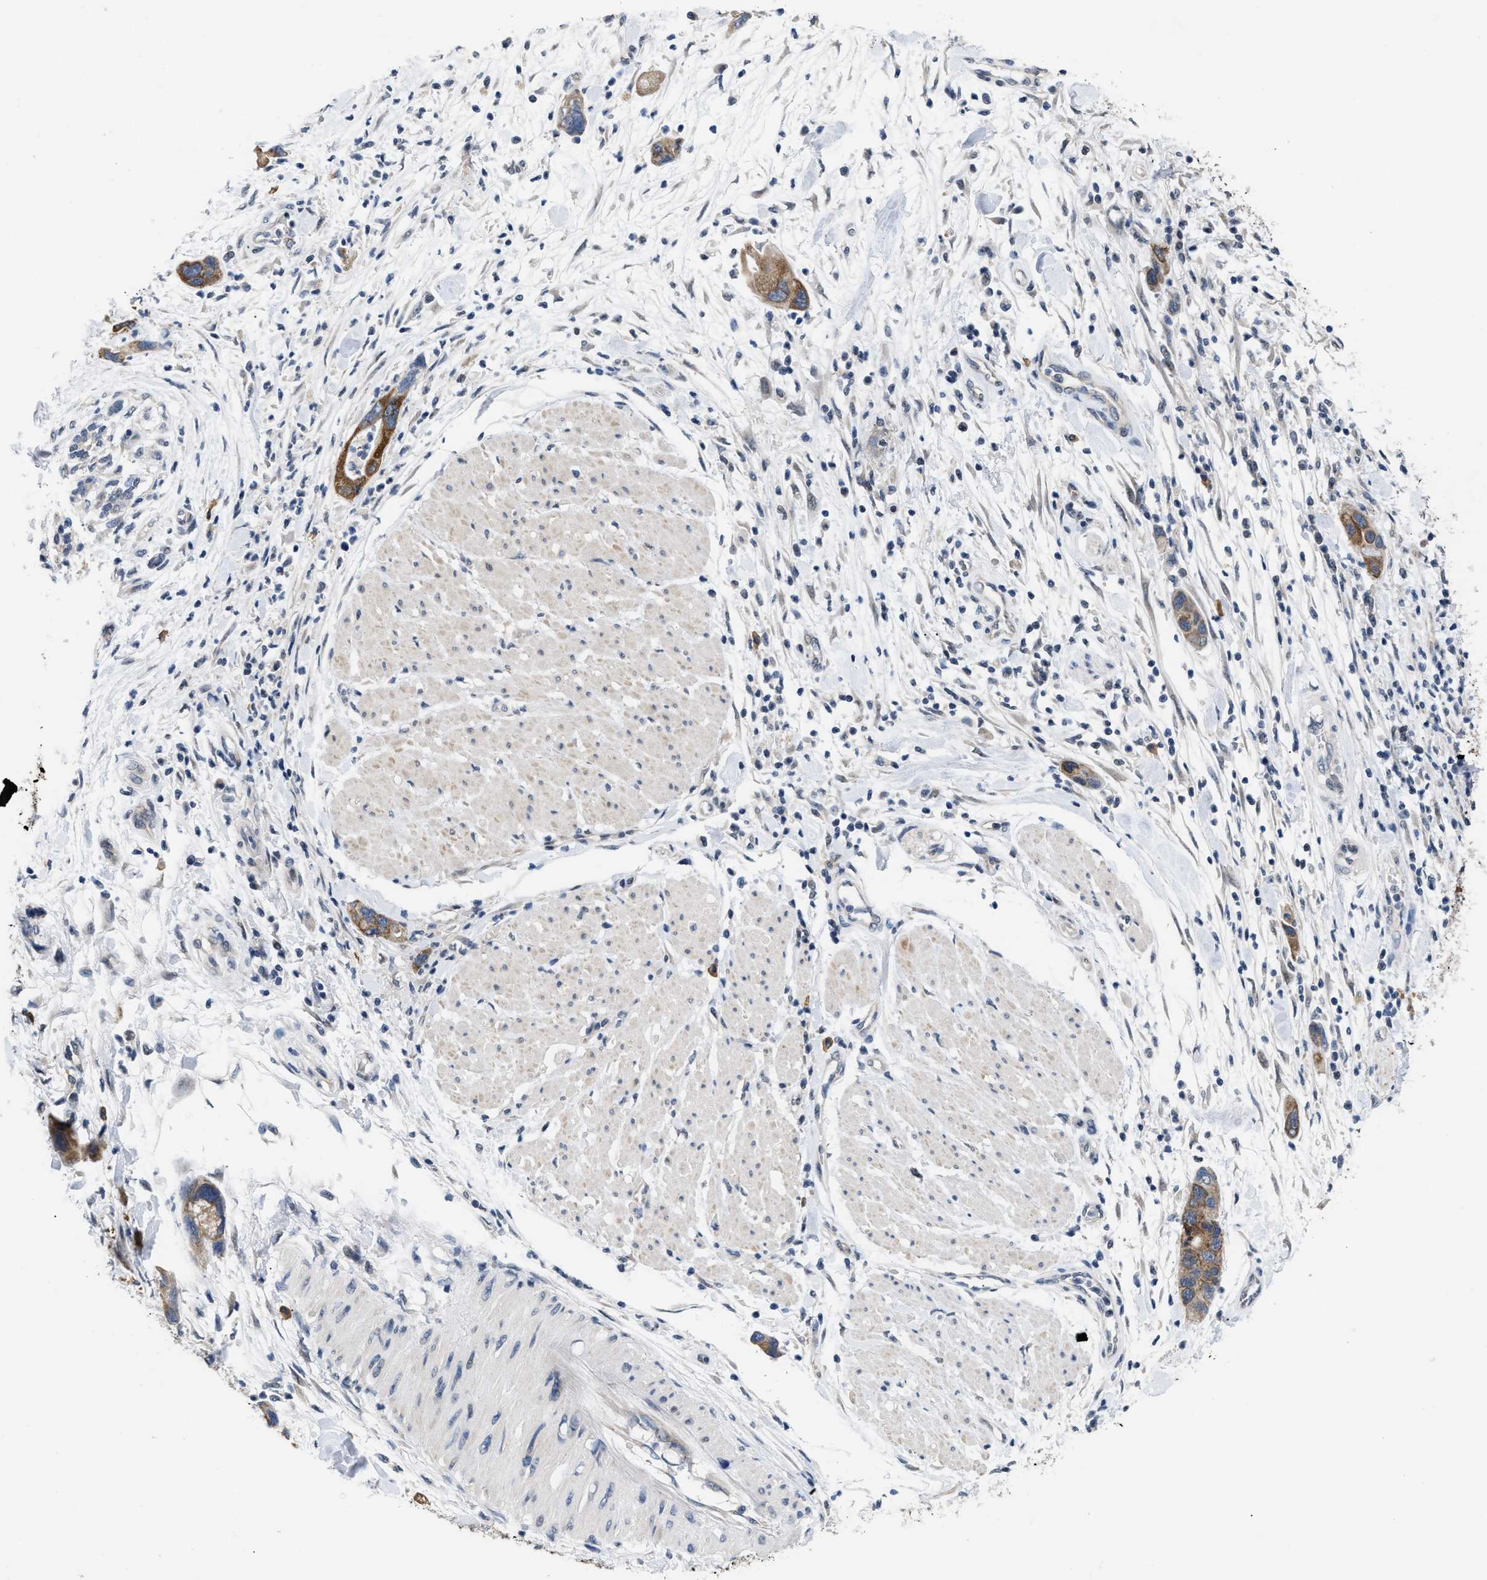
{"staining": {"intensity": "moderate", "quantity": ">75%", "location": "cytoplasmic/membranous"}, "tissue": "pancreatic cancer", "cell_type": "Tumor cells", "image_type": "cancer", "snomed": [{"axis": "morphology", "description": "Normal tissue, NOS"}, {"axis": "morphology", "description": "Adenocarcinoma, NOS"}, {"axis": "topography", "description": "Pancreas"}], "caption": "Immunohistochemistry (IHC) (DAB (3,3'-diaminobenzidine)) staining of pancreatic cancer (adenocarcinoma) shows moderate cytoplasmic/membranous protein expression in approximately >75% of tumor cells.", "gene": "TXNRD3", "patient": {"sex": "female", "age": 71}}